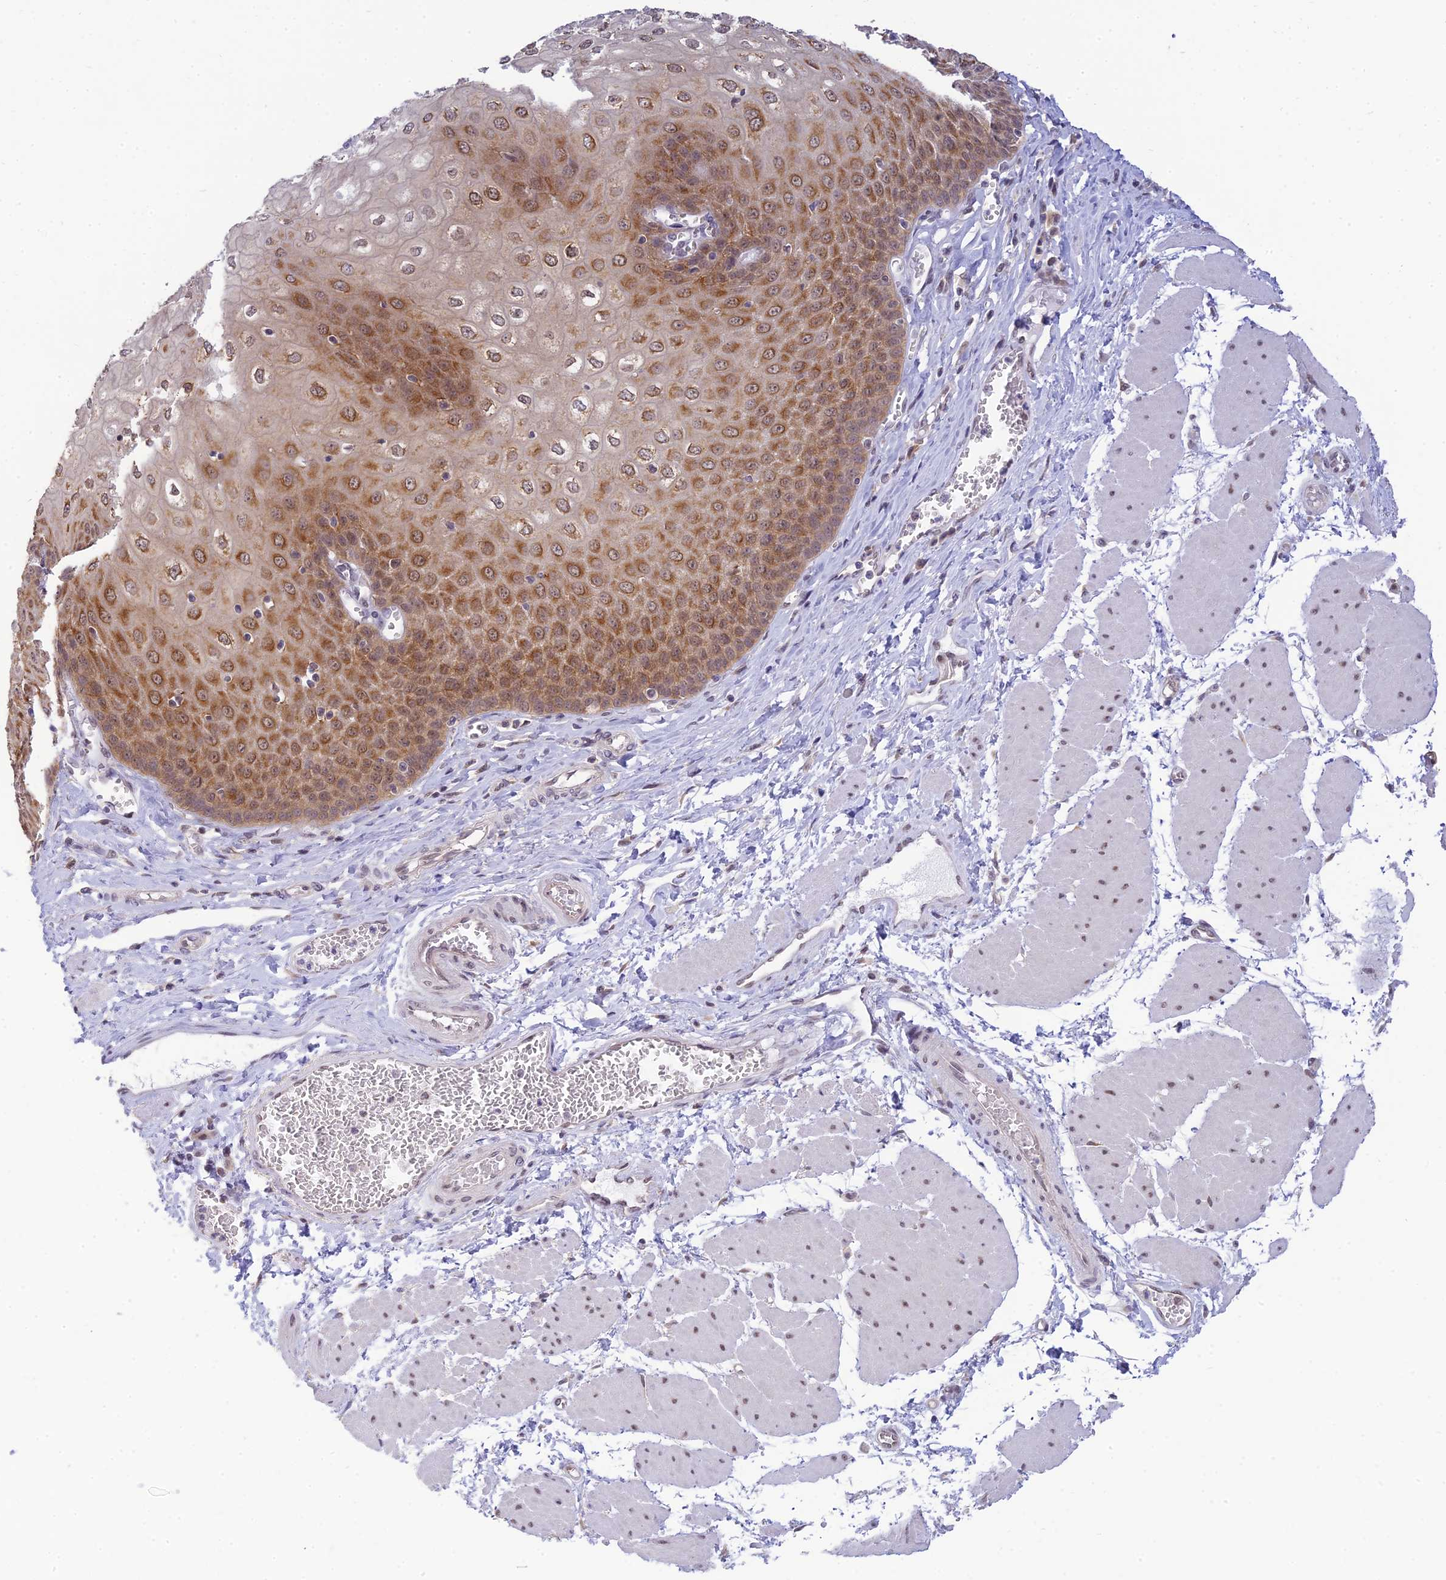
{"staining": {"intensity": "moderate", "quantity": ">75%", "location": "cytoplasmic/membranous,nuclear"}, "tissue": "esophagus", "cell_type": "Squamous epithelial cells", "image_type": "normal", "snomed": [{"axis": "morphology", "description": "Normal tissue, NOS"}, {"axis": "topography", "description": "Esophagus"}], "caption": "Immunohistochemistry (IHC) staining of unremarkable esophagus, which shows medium levels of moderate cytoplasmic/membranous,nuclear expression in approximately >75% of squamous epithelial cells indicating moderate cytoplasmic/membranous,nuclear protein staining. The staining was performed using DAB (brown) for protein detection and nuclei were counterstained in hematoxylin (blue).", "gene": "SKIC8", "patient": {"sex": "male", "age": 60}}